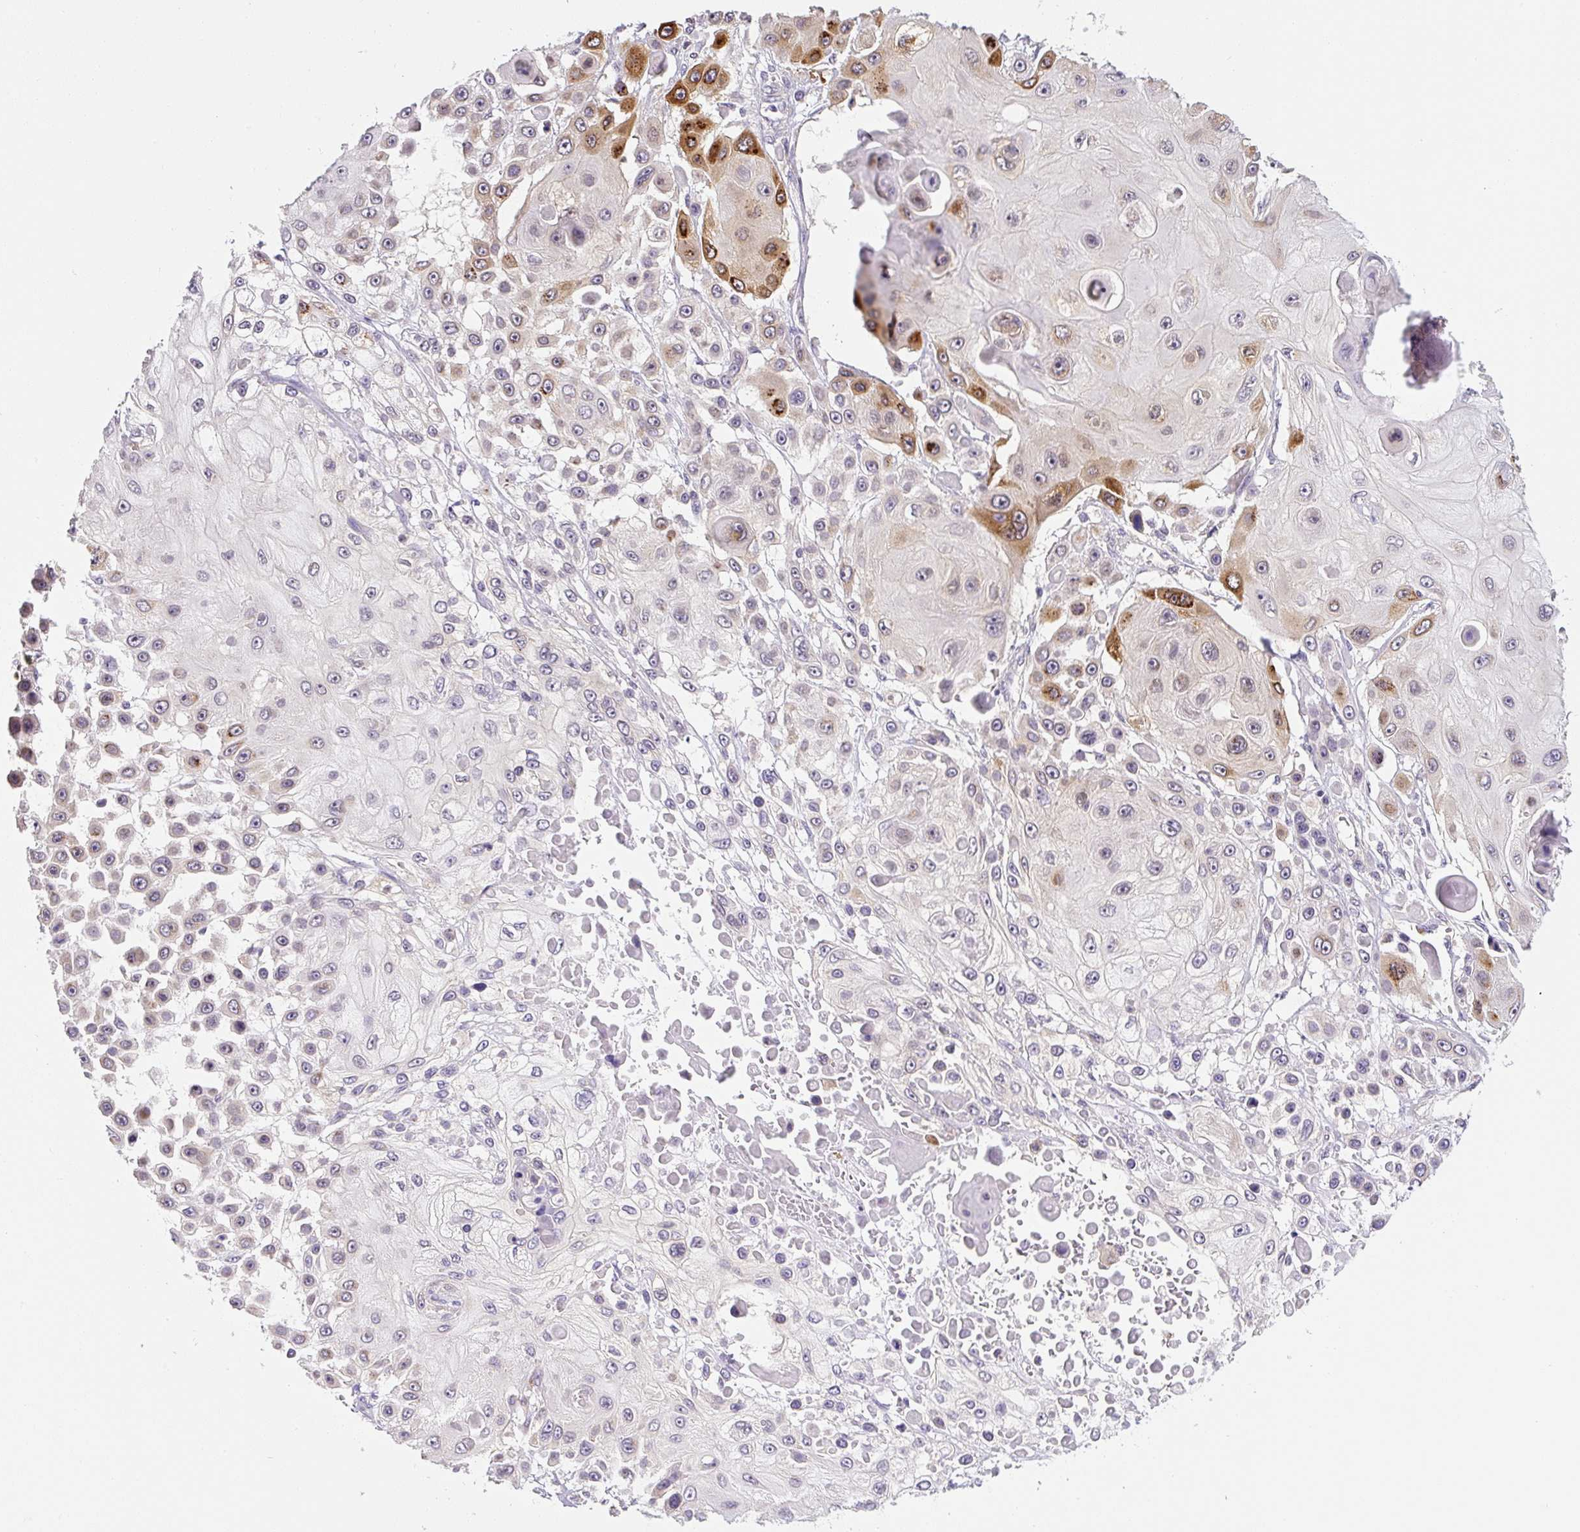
{"staining": {"intensity": "strong", "quantity": "<25%", "location": "cytoplasmic/membranous"}, "tissue": "skin cancer", "cell_type": "Tumor cells", "image_type": "cancer", "snomed": [{"axis": "morphology", "description": "Squamous cell carcinoma, NOS"}, {"axis": "topography", "description": "Skin"}], "caption": "Human skin cancer stained with a brown dye exhibits strong cytoplasmic/membranous positive expression in about <25% of tumor cells.", "gene": "PLA2G4A", "patient": {"sex": "male", "age": 67}}